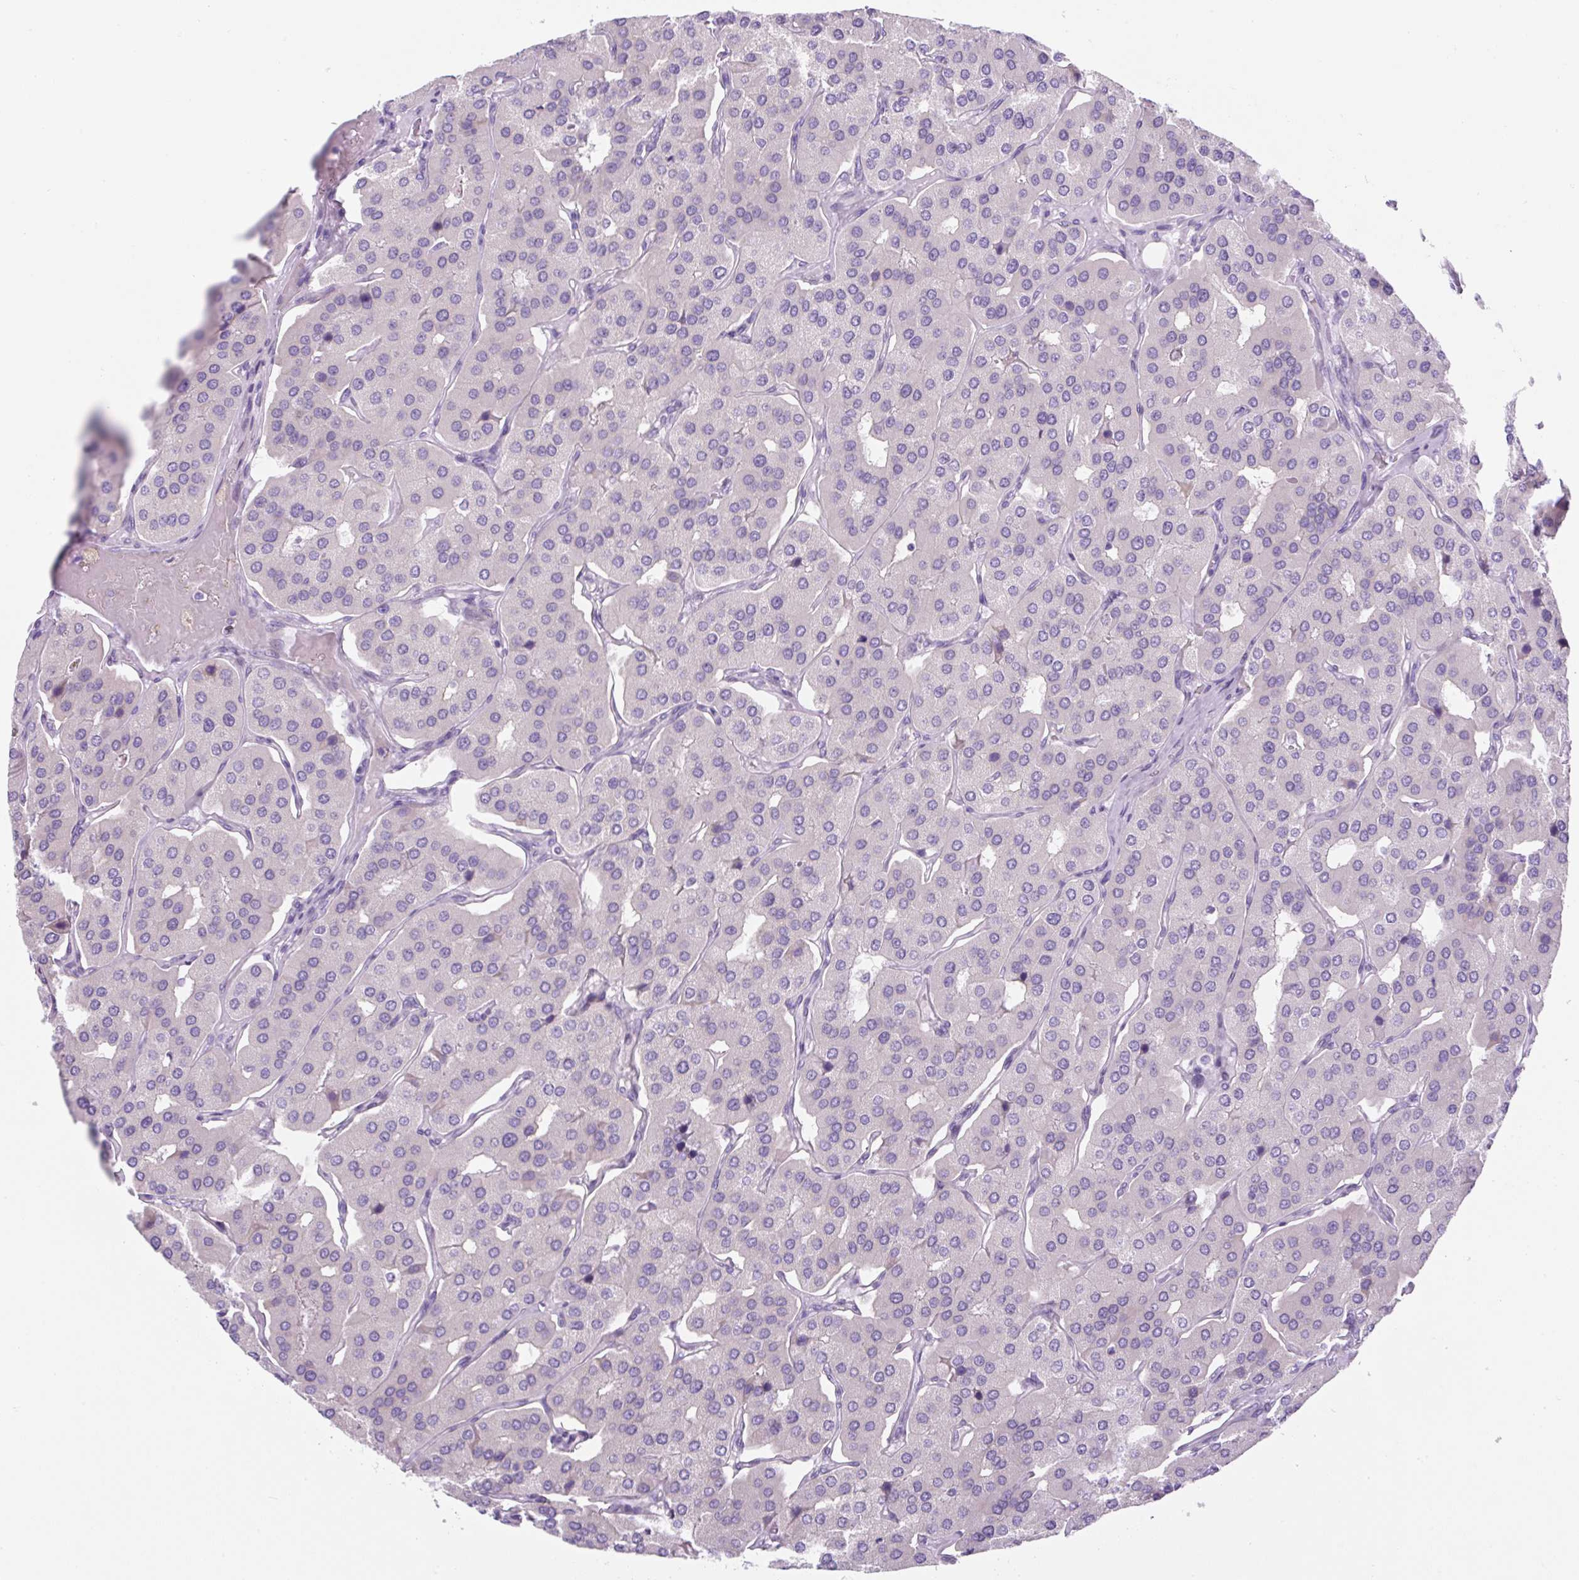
{"staining": {"intensity": "negative", "quantity": "none", "location": "none"}, "tissue": "parathyroid gland", "cell_type": "Glandular cells", "image_type": "normal", "snomed": [{"axis": "morphology", "description": "Normal tissue, NOS"}, {"axis": "morphology", "description": "Adenoma, NOS"}, {"axis": "topography", "description": "Parathyroid gland"}], "caption": "High magnification brightfield microscopy of benign parathyroid gland stained with DAB (3,3'-diaminobenzidine) (brown) and counterstained with hematoxylin (blue): glandular cells show no significant expression.", "gene": "ADAMTS19", "patient": {"sex": "female", "age": 86}}